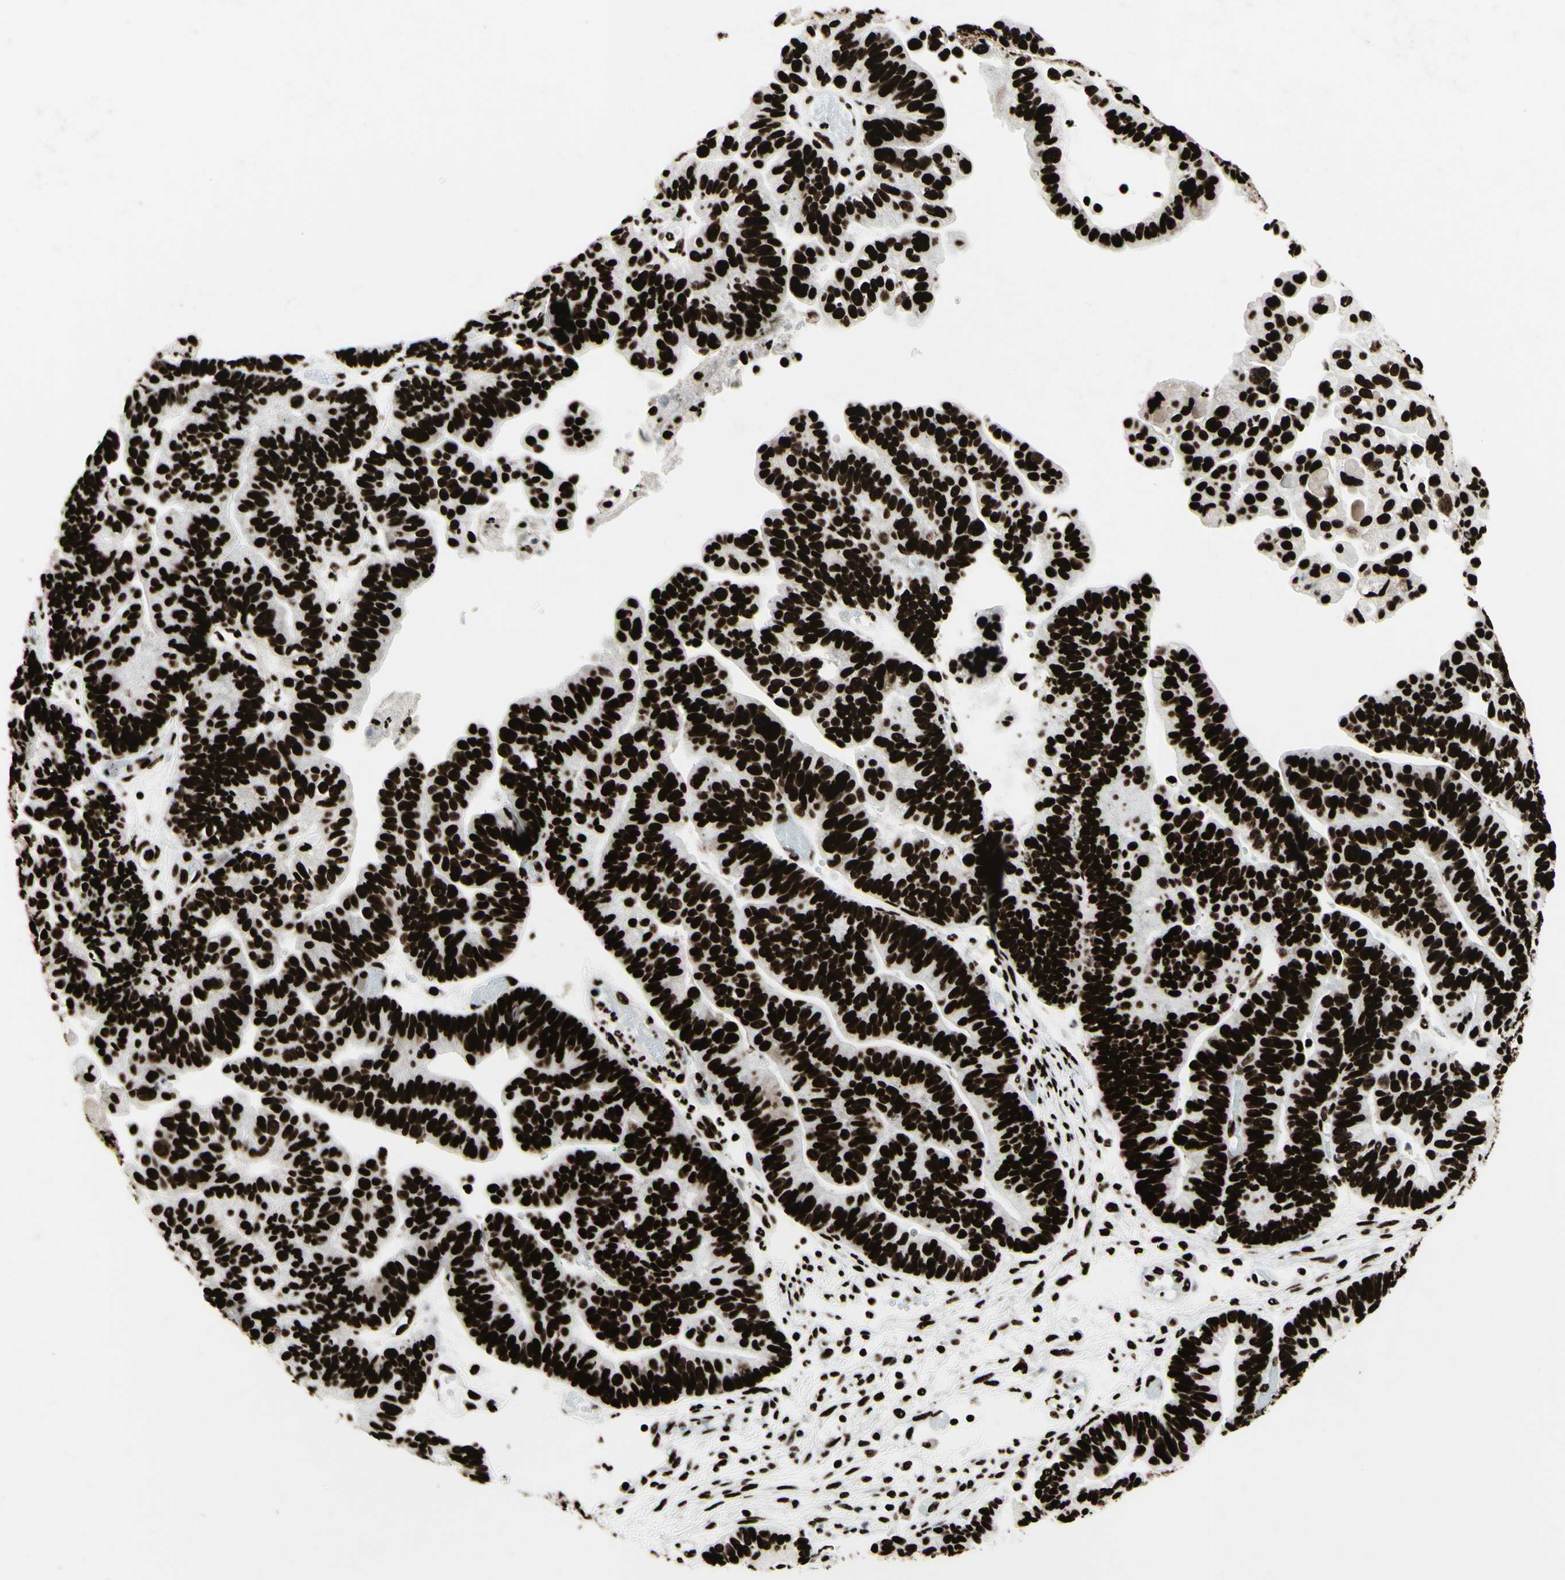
{"staining": {"intensity": "strong", "quantity": ">75%", "location": "nuclear"}, "tissue": "ovarian cancer", "cell_type": "Tumor cells", "image_type": "cancer", "snomed": [{"axis": "morphology", "description": "Cystadenocarcinoma, serous, NOS"}, {"axis": "topography", "description": "Ovary"}], "caption": "This is an image of immunohistochemistry staining of ovarian cancer (serous cystadenocarcinoma), which shows strong staining in the nuclear of tumor cells.", "gene": "U2AF2", "patient": {"sex": "female", "age": 56}}